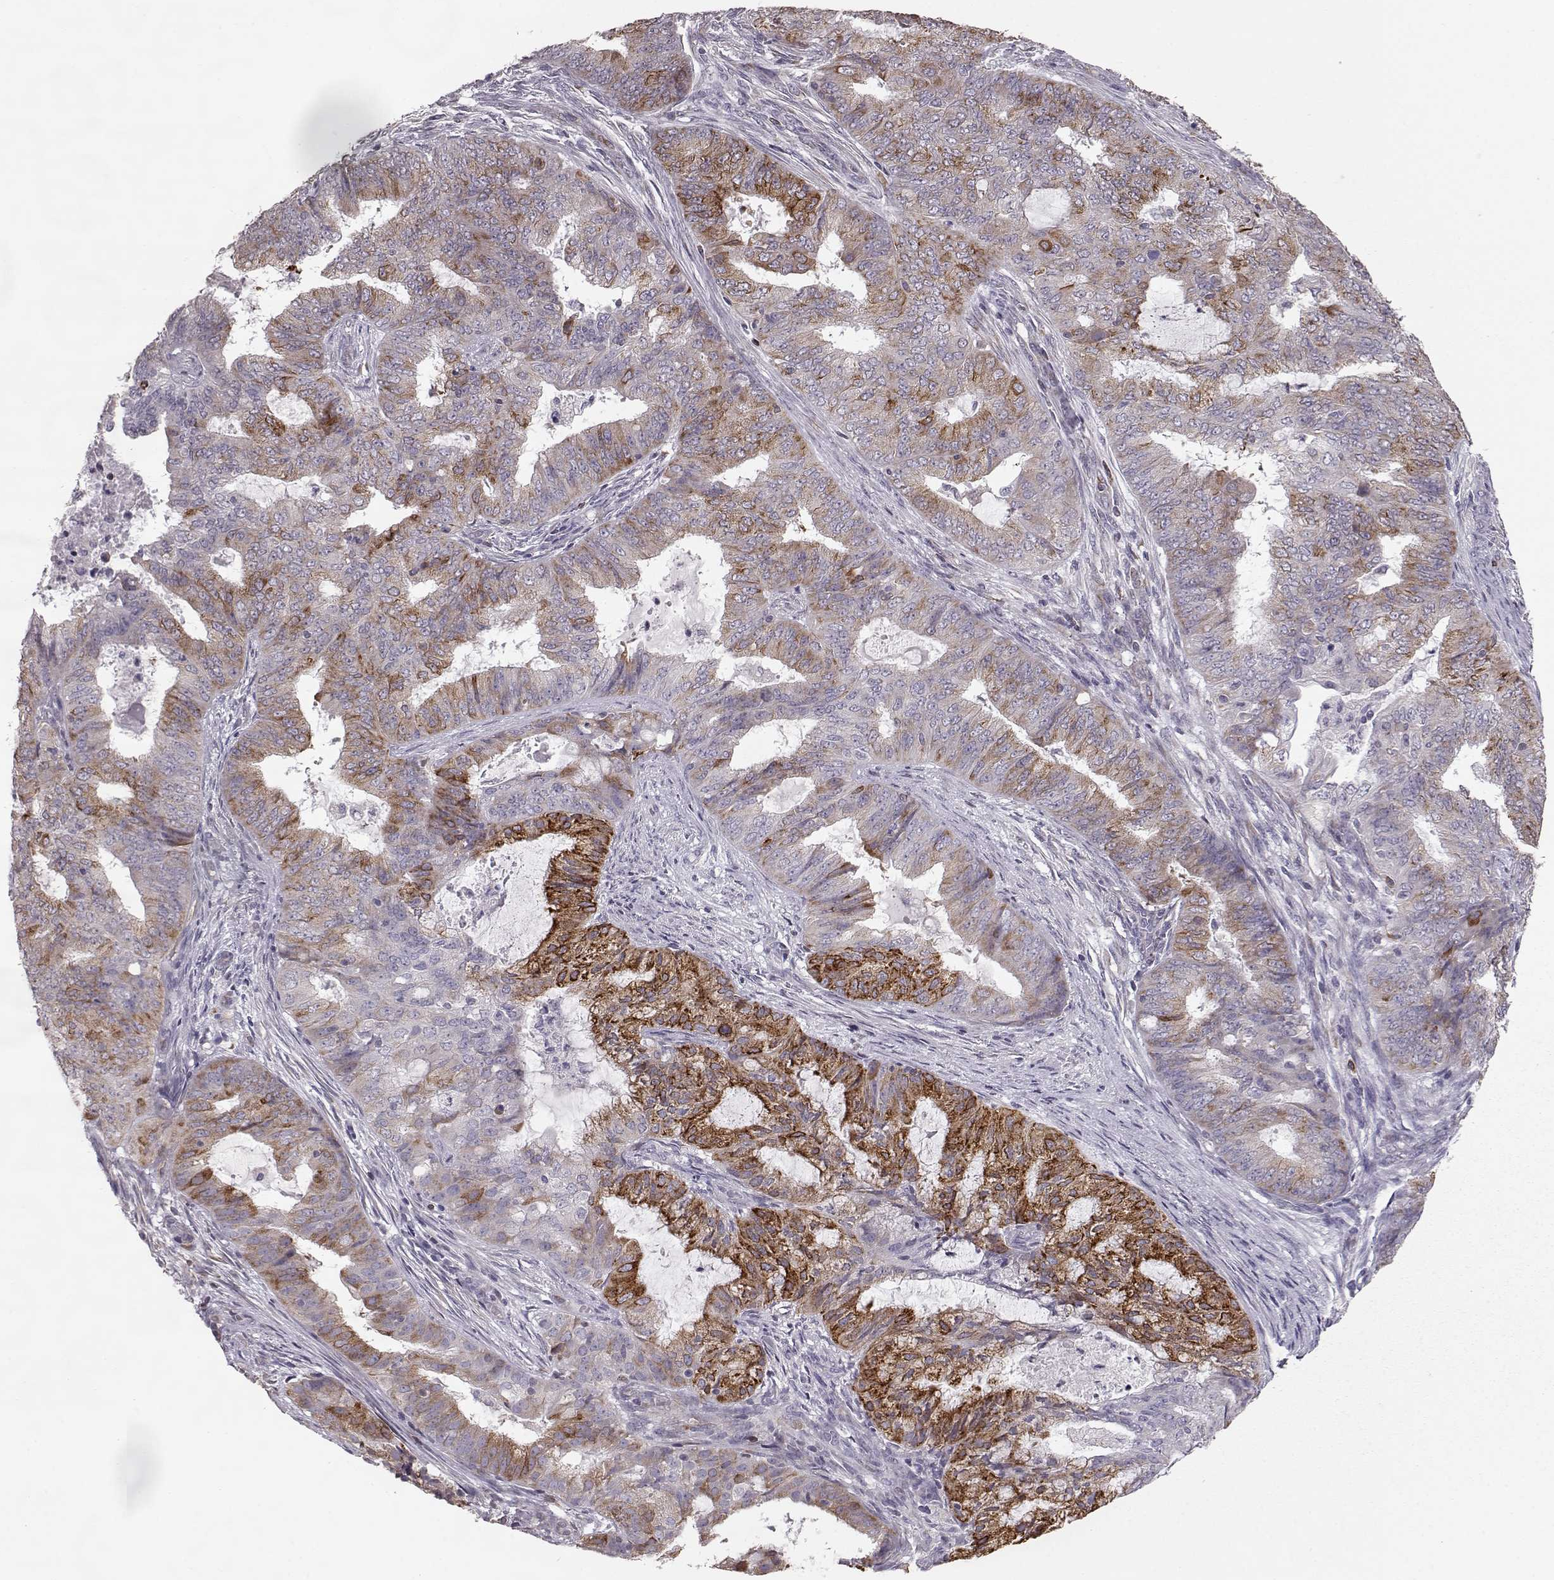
{"staining": {"intensity": "strong", "quantity": "<25%", "location": "cytoplasmic/membranous"}, "tissue": "endometrial cancer", "cell_type": "Tumor cells", "image_type": "cancer", "snomed": [{"axis": "morphology", "description": "Adenocarcinoma, NOS"}, {"axis": "topography", "description": "Endometrium"}], "caption": "Immunohistochemistry (DAB) staining of human endometrial cancer (adenocarcinoma) exhibits strong cytoplasmic/membranous protein positivity in about <25% of tumor cells.", "gene": "ELOVL5", "patient": {"sex": "female", "age": 62}}